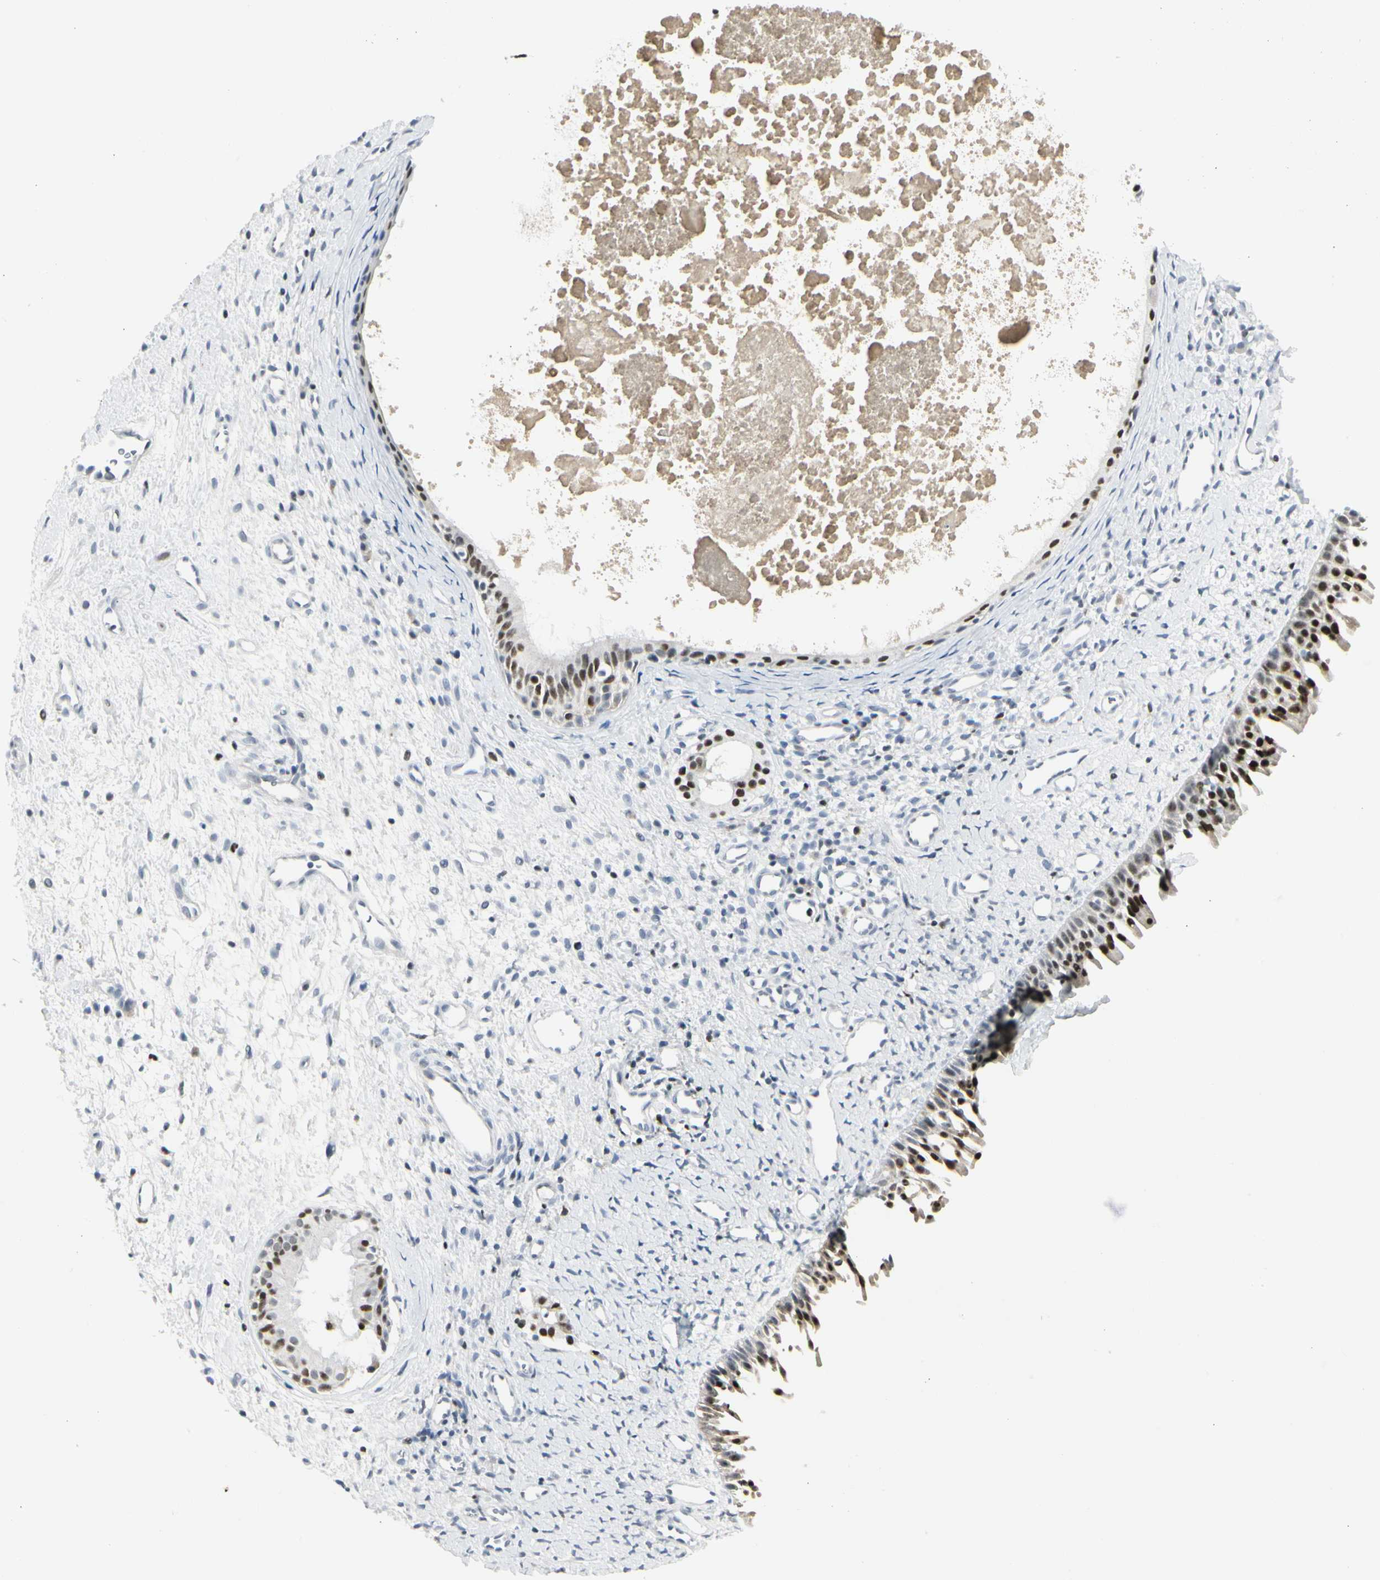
{"staining": {"intensity": "strong", "quantity": "25%-75%", "location": "nuclear"}, "tissue": "nasopharynx", "cell_type": "Respiratory epithelial cells", "image_type": "normal", "snomed": [{"axis": "morphology", "description": "Normal tissue, NOS"}, {"axis": "topography", "description": "Nasopharynx"}], "caption": "An immunohistochemistry image of unremarkable tissue is shown. Protein staining in brown shows strong nuclear positivity in nasopharynx within respiratory epithelial cells. (DAB (3,3'-diaminobenzidine) = brown stain, brightfield microscopy at high magnification).", "gene": "ZBTB7B", "patient": {"sex": "male", "age": 22}}